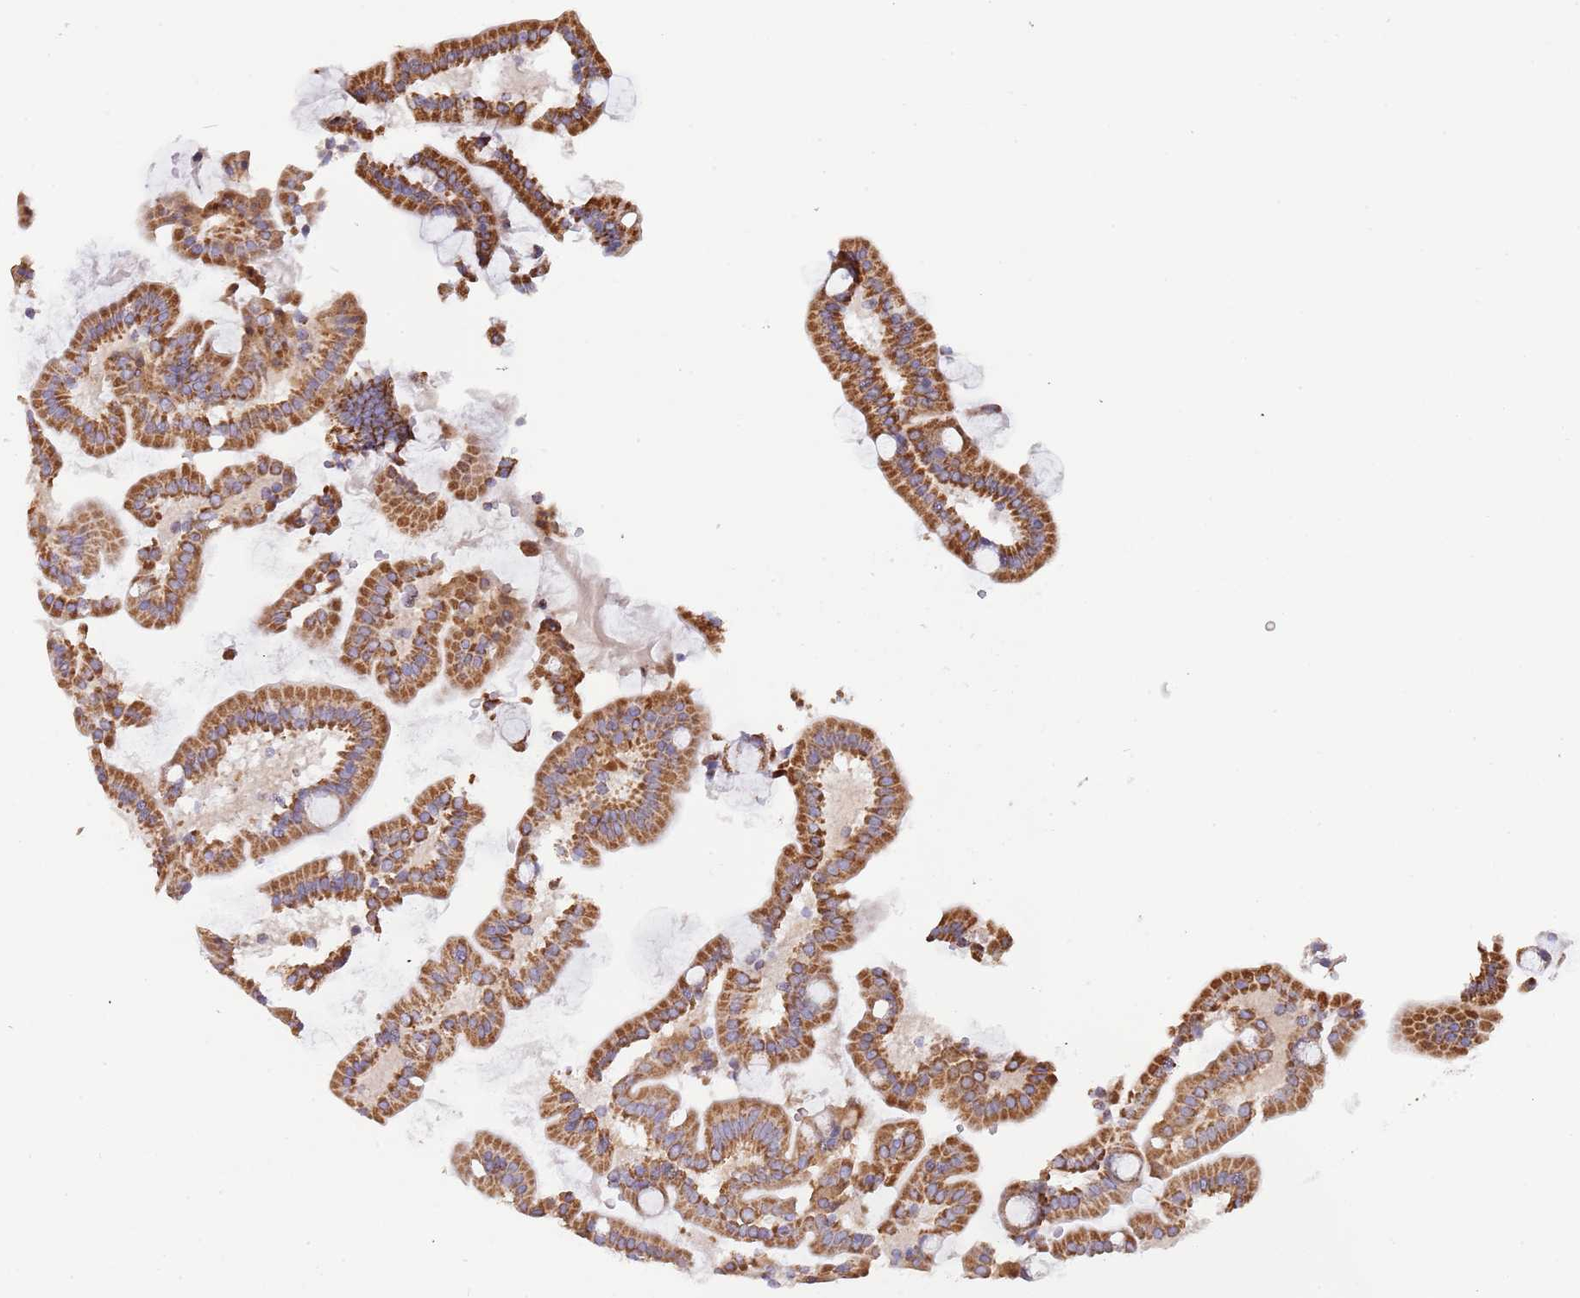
{"staining": {"intensity": "strong", "quantity": ">75%", "location": "cytoplasmic/membranous"}, "tissue": "duodenum", "cell_type": "Glandular cells", "image_type": "normal", "snomed": [{"axis": "morphology", "description": "Normal tissue, NOS"}, {"axis": "topography", "description": "Duodenum"}], "caption": "Immunohistochemical staining of normal human duodenum demonstrates strong cytoplasmic/membranous protein staining in about >75% of glandular cells.", "gene": "VPS16", "patient": {"sex": "male", "age": 55}}